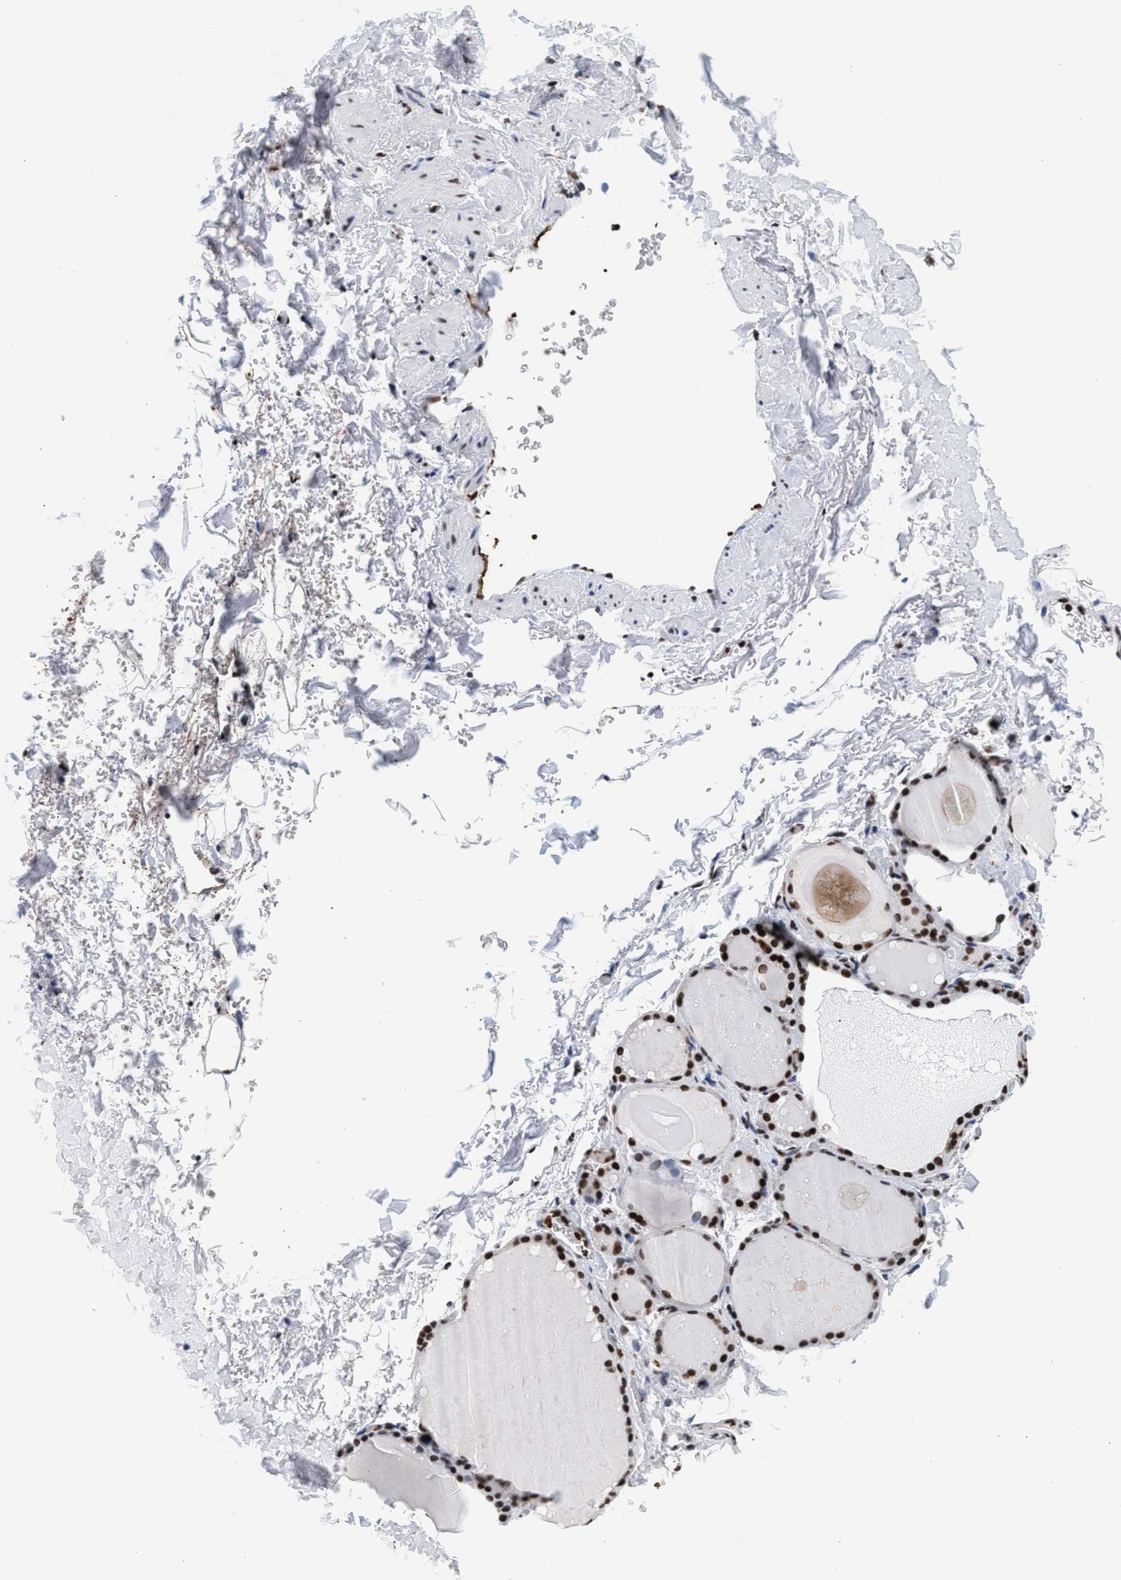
{"staining": {"intensity": "strong", "quantity": ">75%", "location": "nuclear"}, "tissue": "thyroid gland", "cell_type": "Glandular cells", "image_type": "normal", "snomed": [{"axis": "morphology", "description": "Normal tissue, NOS"}, {"axis": "topography", "description": "Thyroid gland"}], "caption": "High-power microscopy captured an immunohistochemistry histopathology image of unremarkable thyroid gland, revealing strong nuclear expression in approximately >75% of glandular cells.", "gene": "RAD21", "patient": {"sex": "male", "age": 61}}